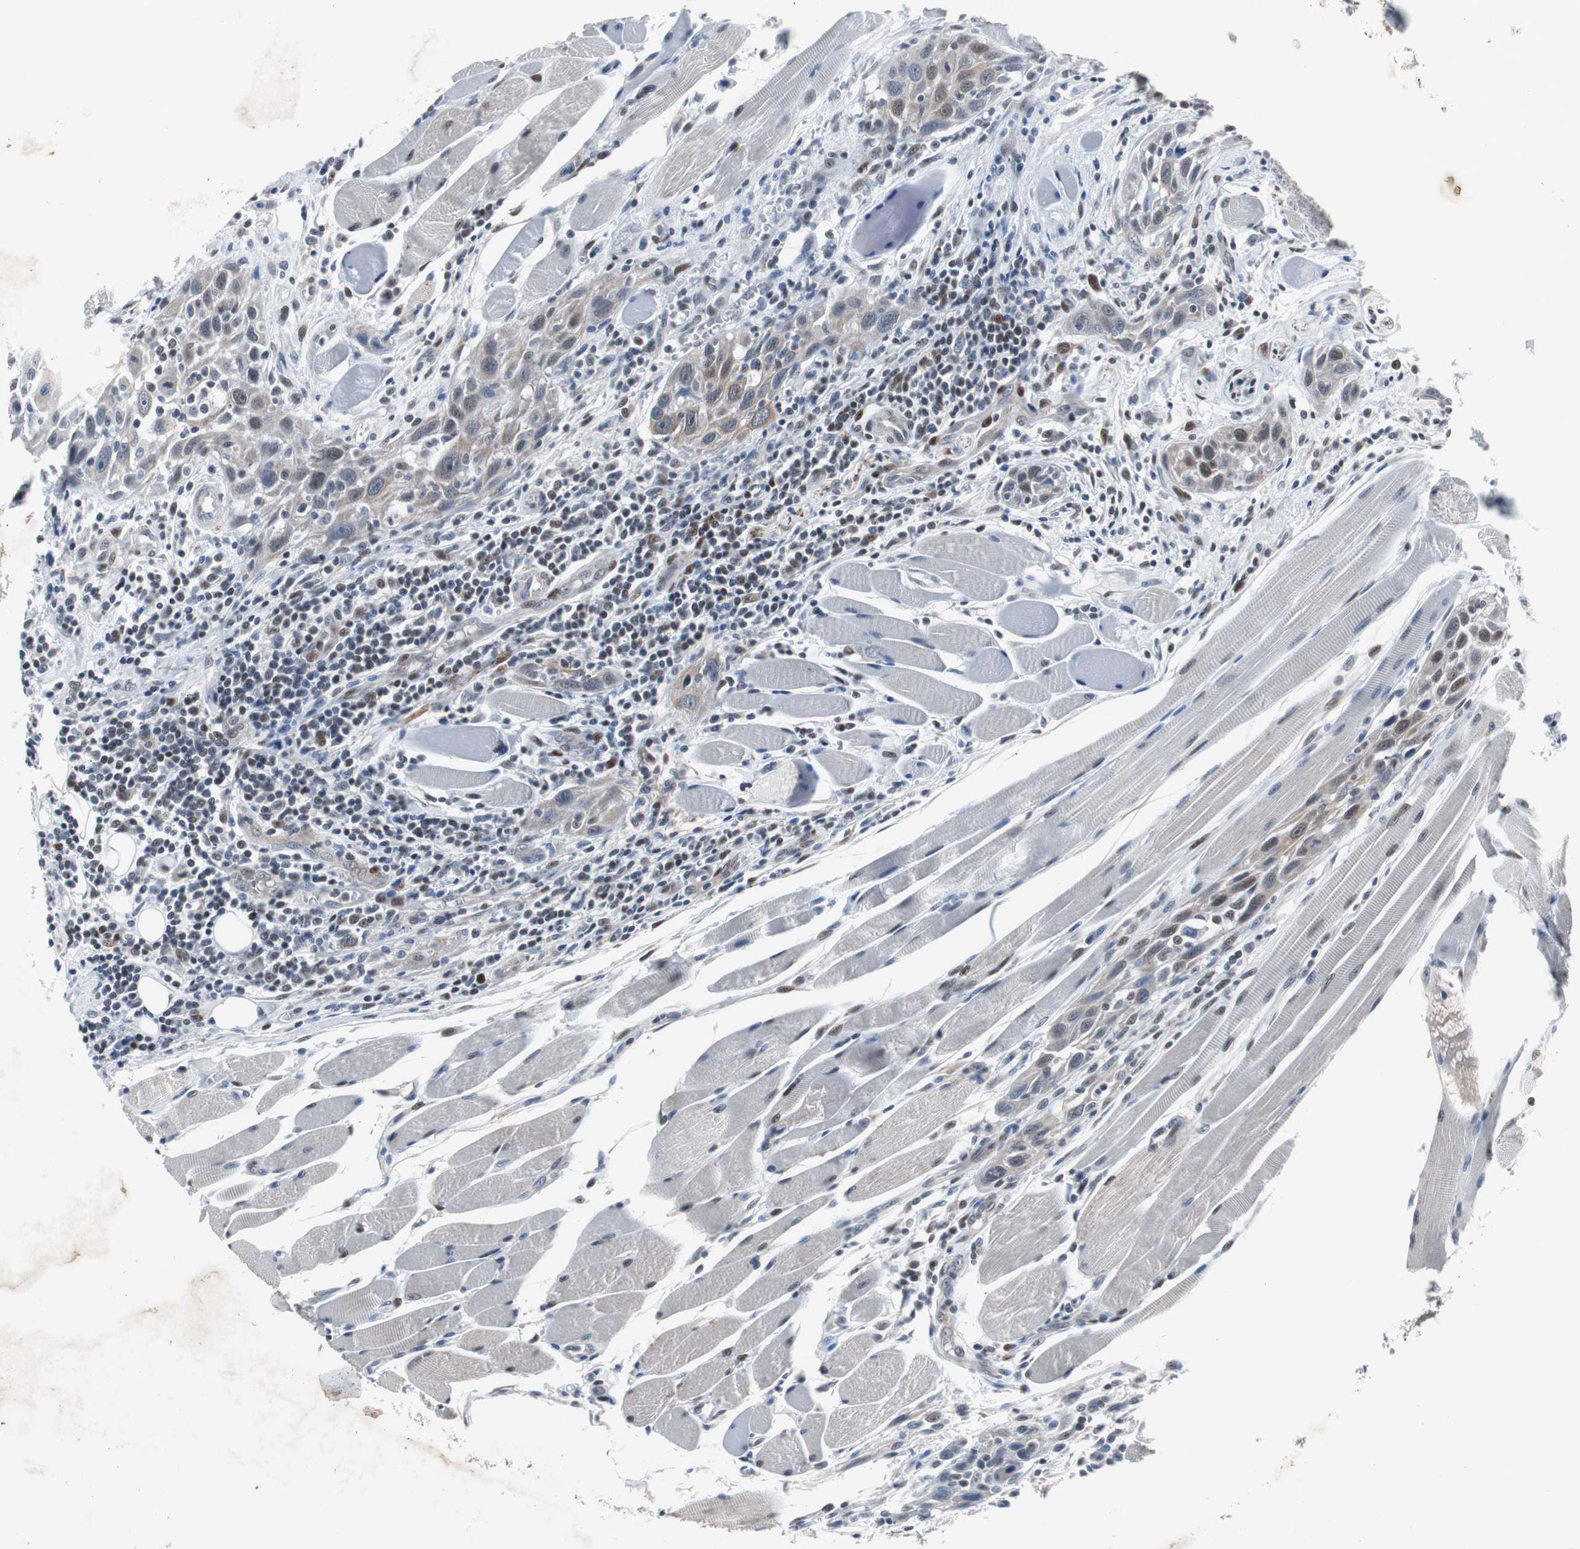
{"staining": {"intensity": "weak", "quantity": "25%-75%", "location": "cytoplasmic/membranous,nuclear"}, "tissue": "head and neck cancer", "cell_type": "Tumor cells", "image_type": "cancer", "snomed": [{"axis": "morphology", "description": "Squamous cell carcinoma, NOS"}, {"axis": "topography", "description": "Oral tissue"}, {"axis": "topography", "description": "Head-Neck"}], "caption": "Protein analysis of head and neck squamous cell carcinoma tissue shows weak cytoplasmic/membranous and nuclear staining in about 25%-75% of tumor cells.", "gene": "ZHX2", "patient": {"sex": "female", "age": 50}}